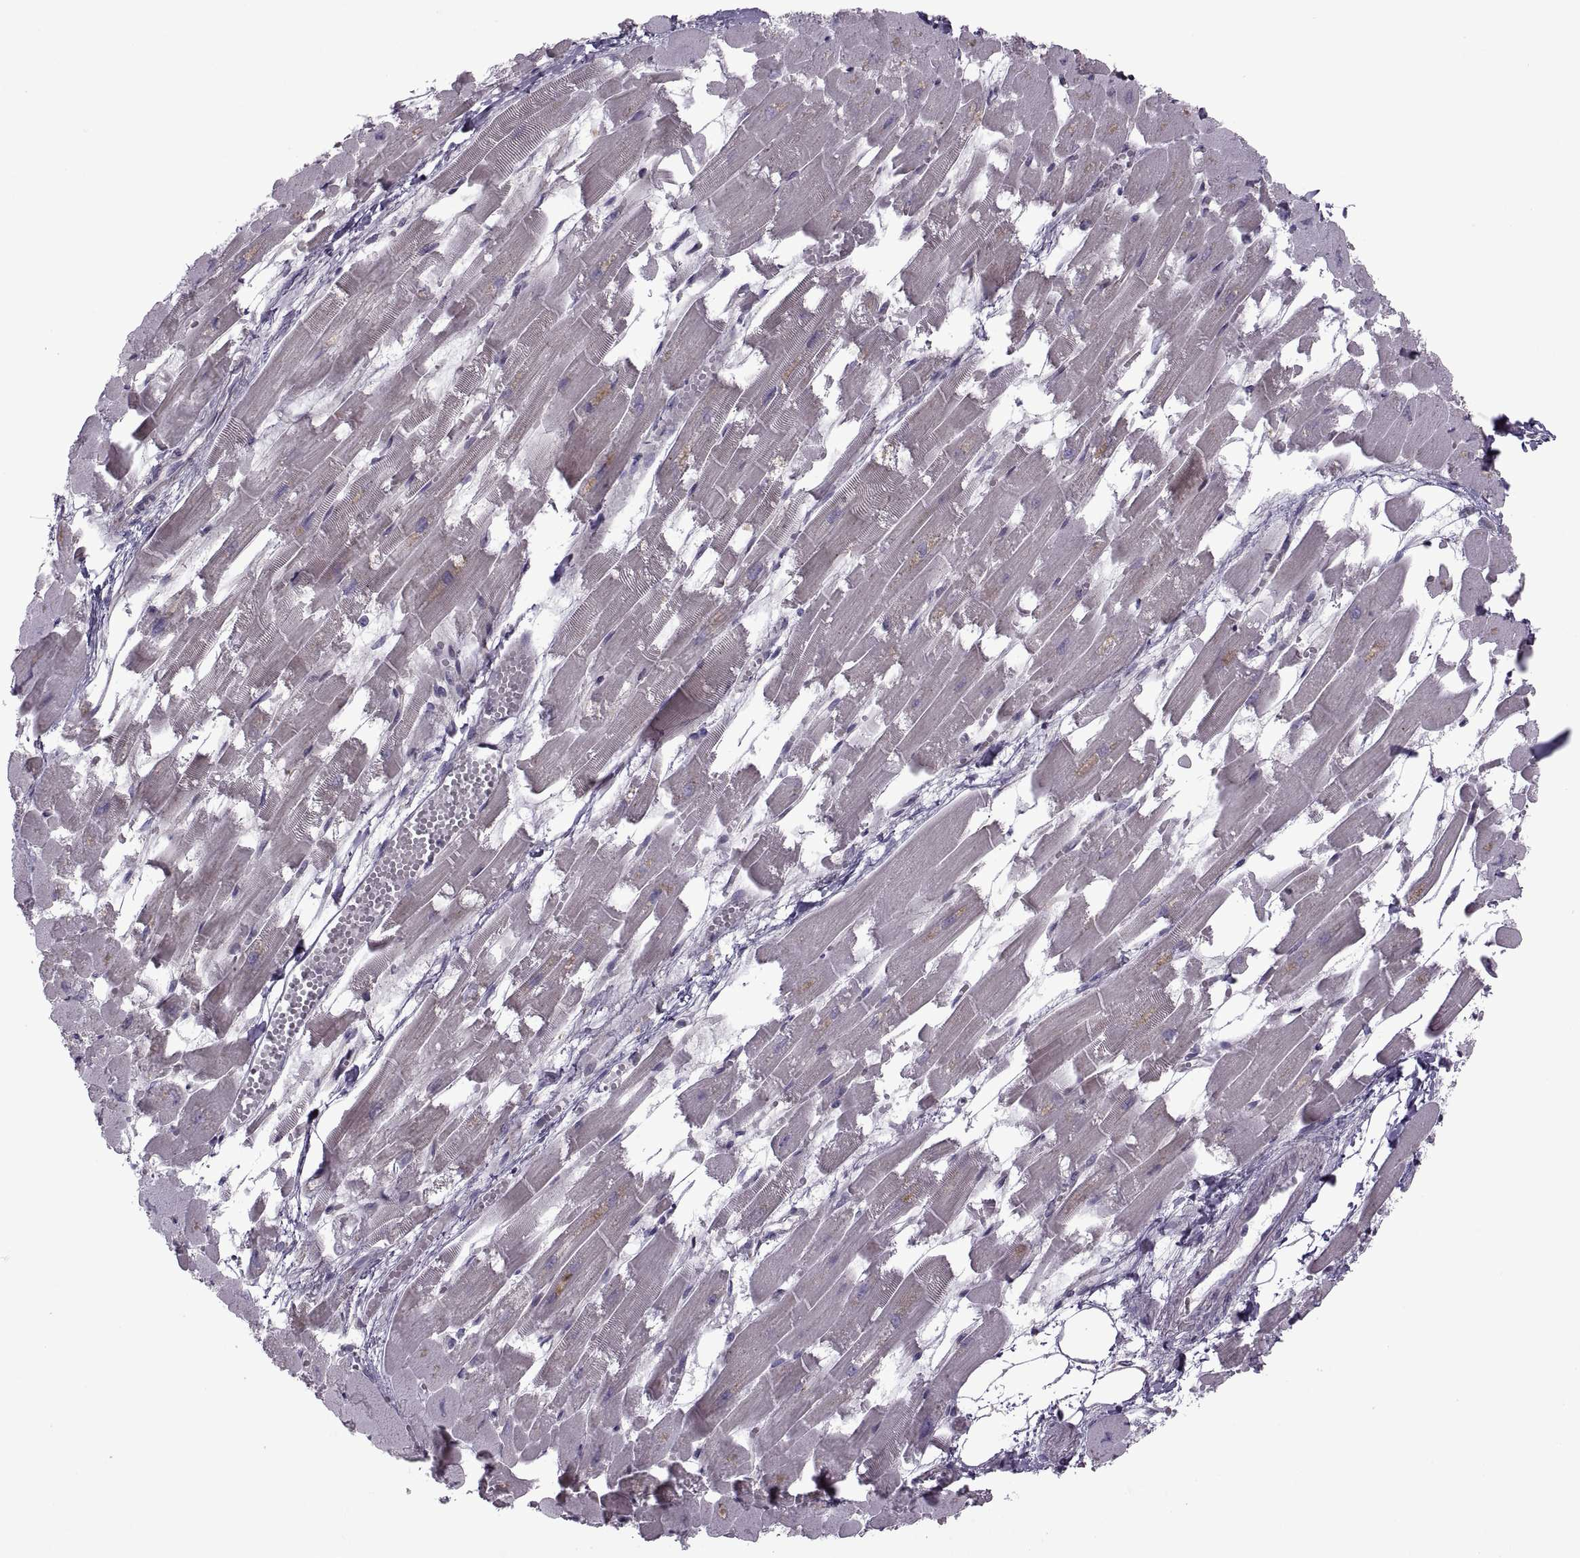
{"staining": {"intensity": "negative", "quantity": "none", "location": "none"}, "tissue": "heart muscle", "cell_type": "Cardiomyocytes", "image_type": "normal", "snomed": [{"axis": "morphology", "description": "Normal tissue, NOS"}, {"axis": "topography", "description": "Heart"}], "caption": "This is a micrograph of immunohistochemistry staining of benign heart muscle, which shows no positivity in cardiomyocytes. (Immunohistochemistry, brightfield microscopy, high magnification).", "gene": "PIERCE1", "patient": {"sex": "female", "age": 52}}